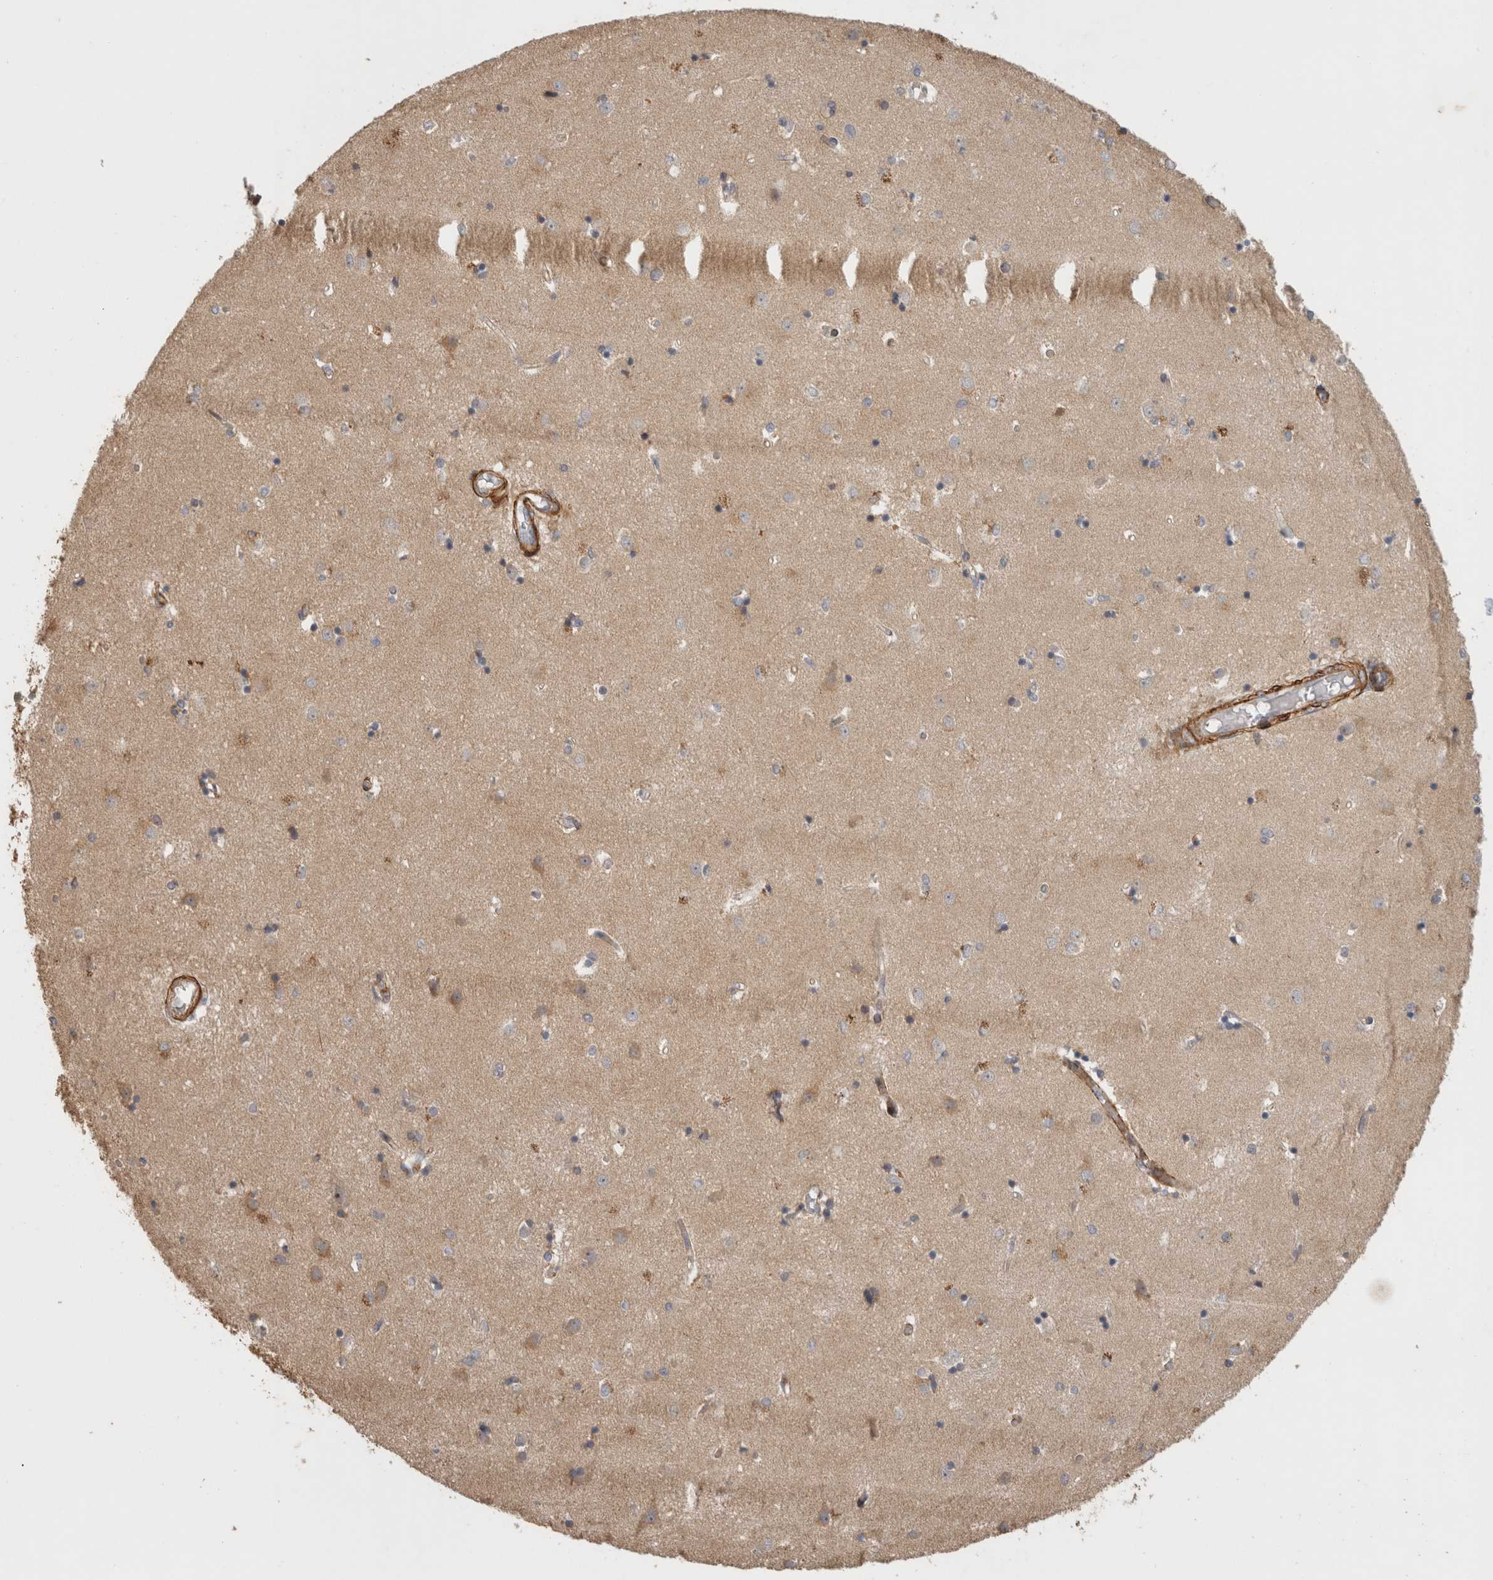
{"staining": {"intensity": "moderate", "quantity": "25%-75%", "location": "cytoplasmic/membranous"}, "tissue": "caudate", "cell_type": "Glial cells", "image_type": "normal", "snomed": [{"axis": "morphology", "description": "Normal tissue, NOS"}, {"axis": "topography", "description": "Lateral ventricle wall"}], "caption": "Immunohistochemical staining of unremarkable caudate reveals medium levels of moderate cytoplasmic/membranous expression in about 25%-75% of glial cells.", "gene": "SIPA1L2", "patient": {"sex": "male", "age": 45}}